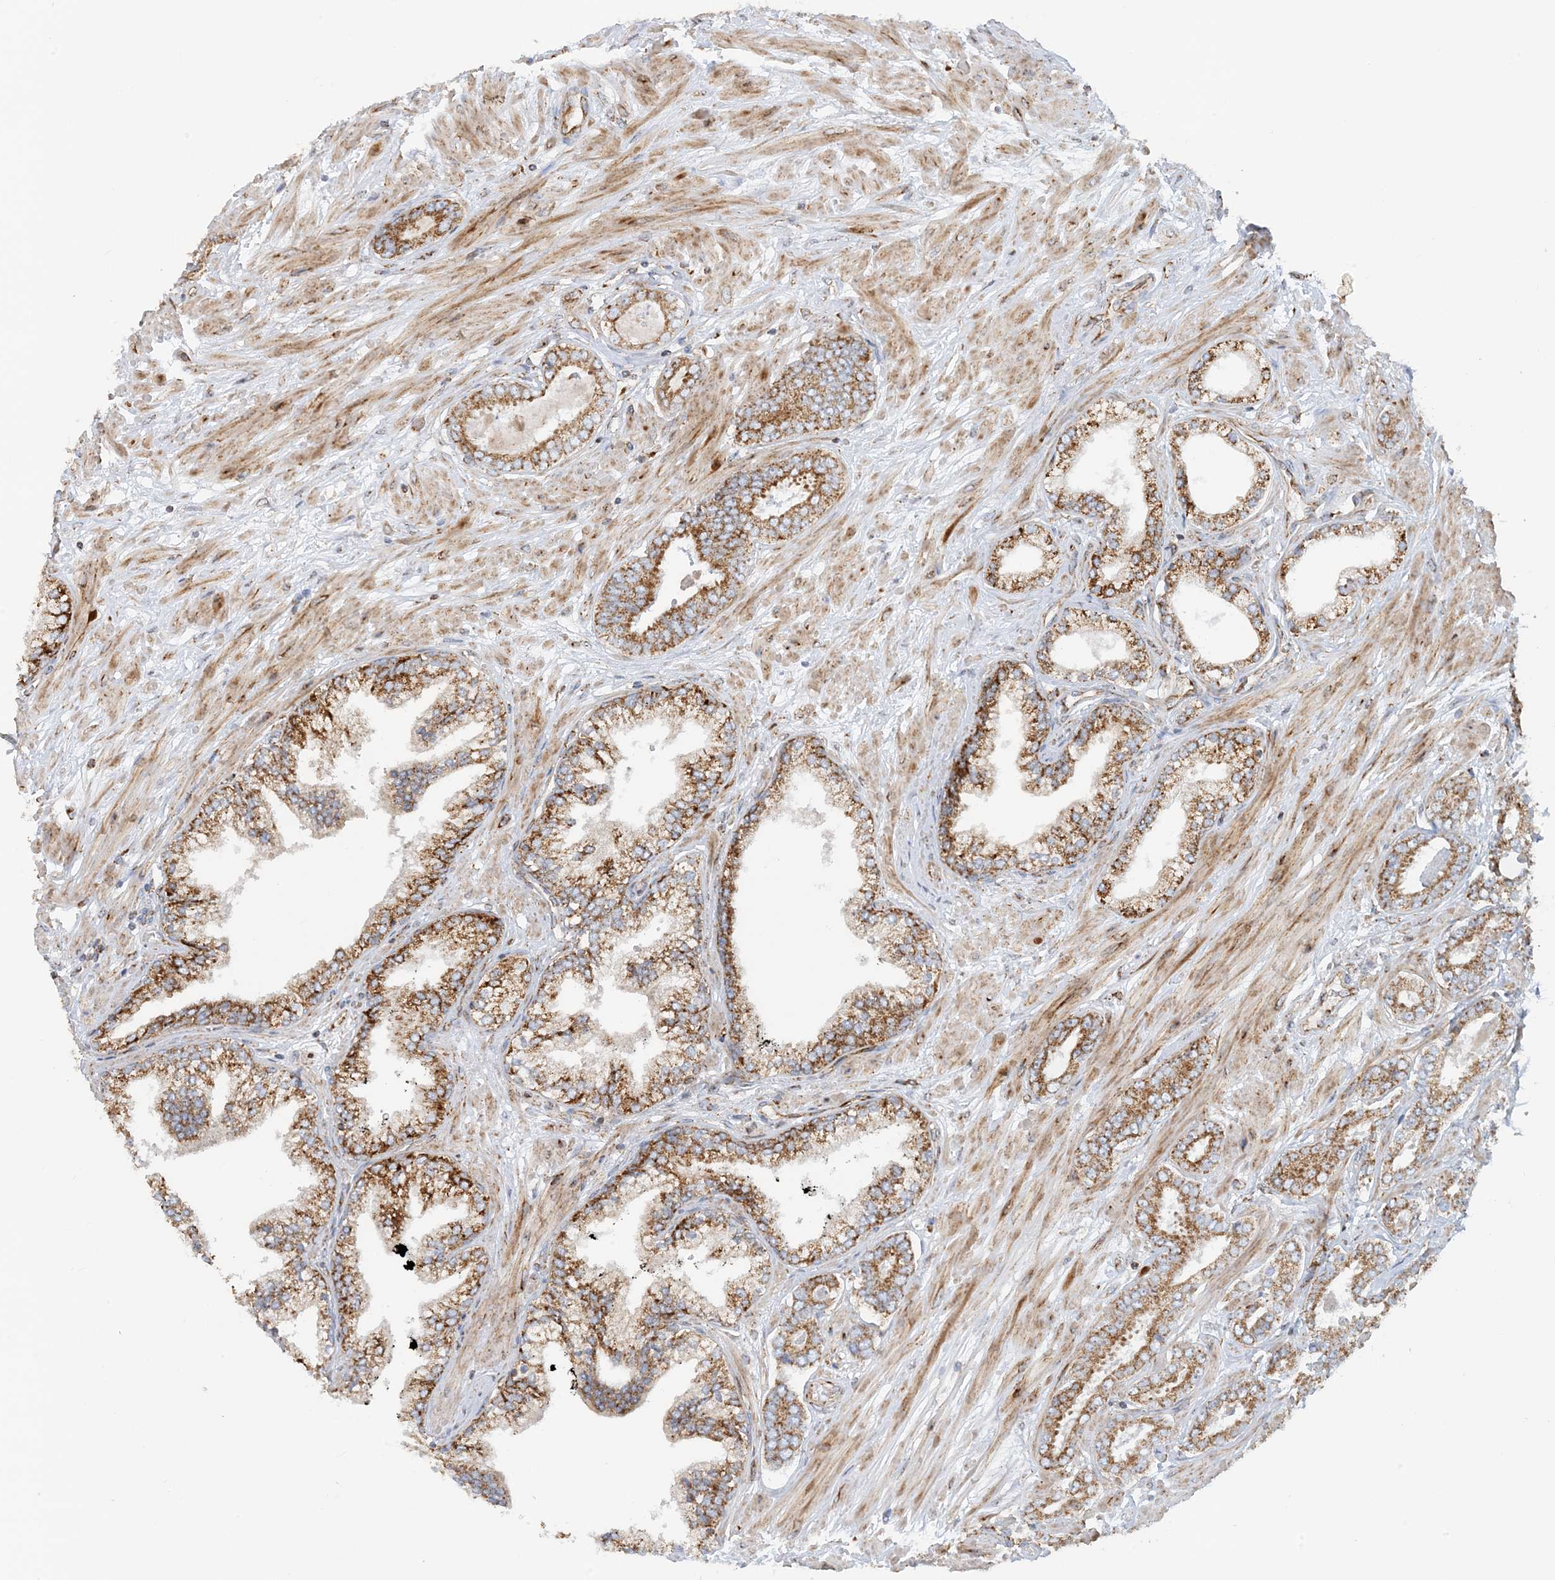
{"staining": {"intensity": "moderate", "quantity": ">75%", "location": "cytoplasmic/membranous"}, "tissue": "prostate cancer", "cell_type": "Tumor cells", "image_type": "cancer", "snomed": [{"axis": "morphology", "description": "Adenocarcinoma, Low grade"}, {"axis": "topography", "description": "Prostate"}], "caption": "Prostate cancer stained with IHC shows moderate cytoplasmic/membranous expression in about >75% of tumor cells. Immunohistochemistry (ihc) stains the protein in brown and the nuclei are stained blue.", "gene": "COA3", "patient": {"sex": "male", "age": 71}}